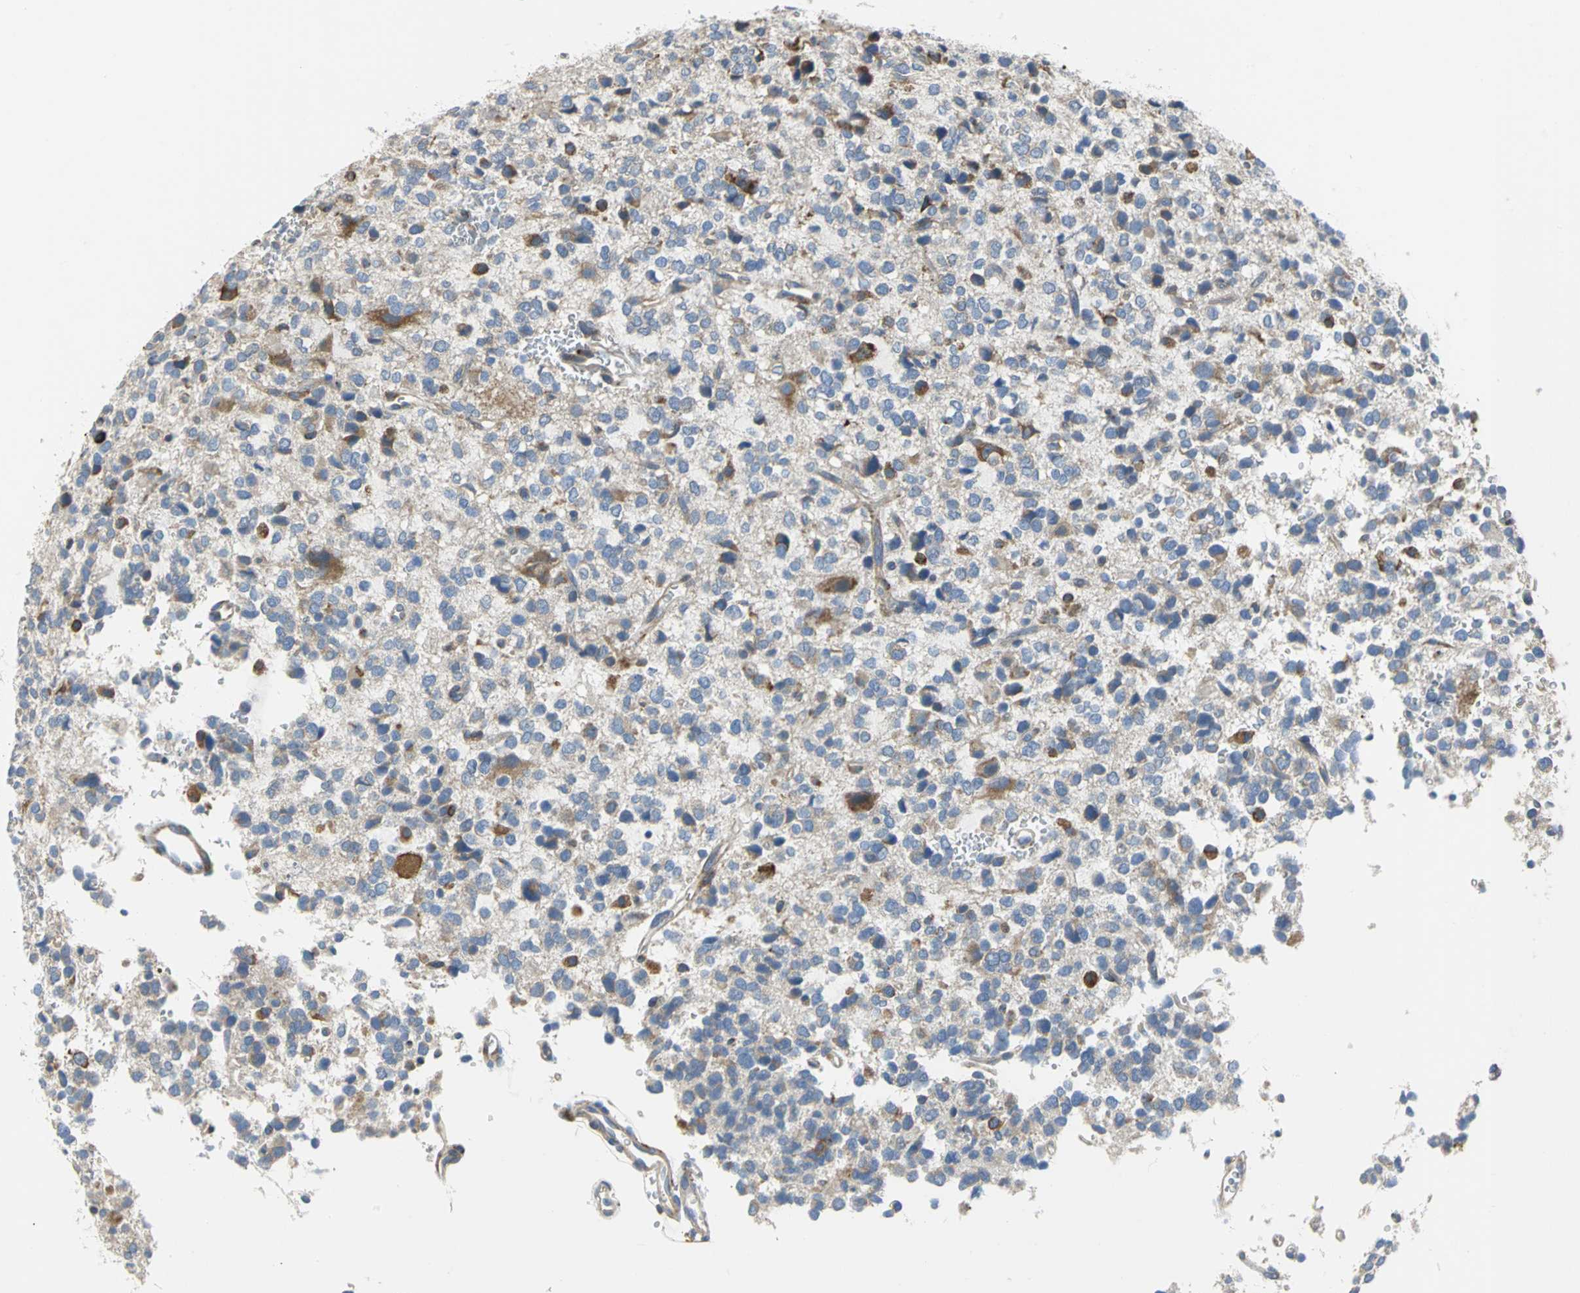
{"staining": {"intensity": "weak", "quantity": "25%-75%", "location": "cytoplasmic/membranous"}, "tissue": "glioma", "cell_type": "Tumor cells", "image_type": "cancer", "snomed": [{"axis": "morphology", "description": "Glioma, malignant, High grade"}, {"axis": "topography", "description": "Brain"}], "caption": "A photomicrograph of glioma stained for a protein demonstrates weak cytoplasmic/membranous brown staining in tumor cells. (DAB (3,3'-diaminobenzidine) IHC, brown staining for protein, blue staining for nuclei).", "gene": "SDF2L1", "patient": {"sex": "male", "age": 47}}